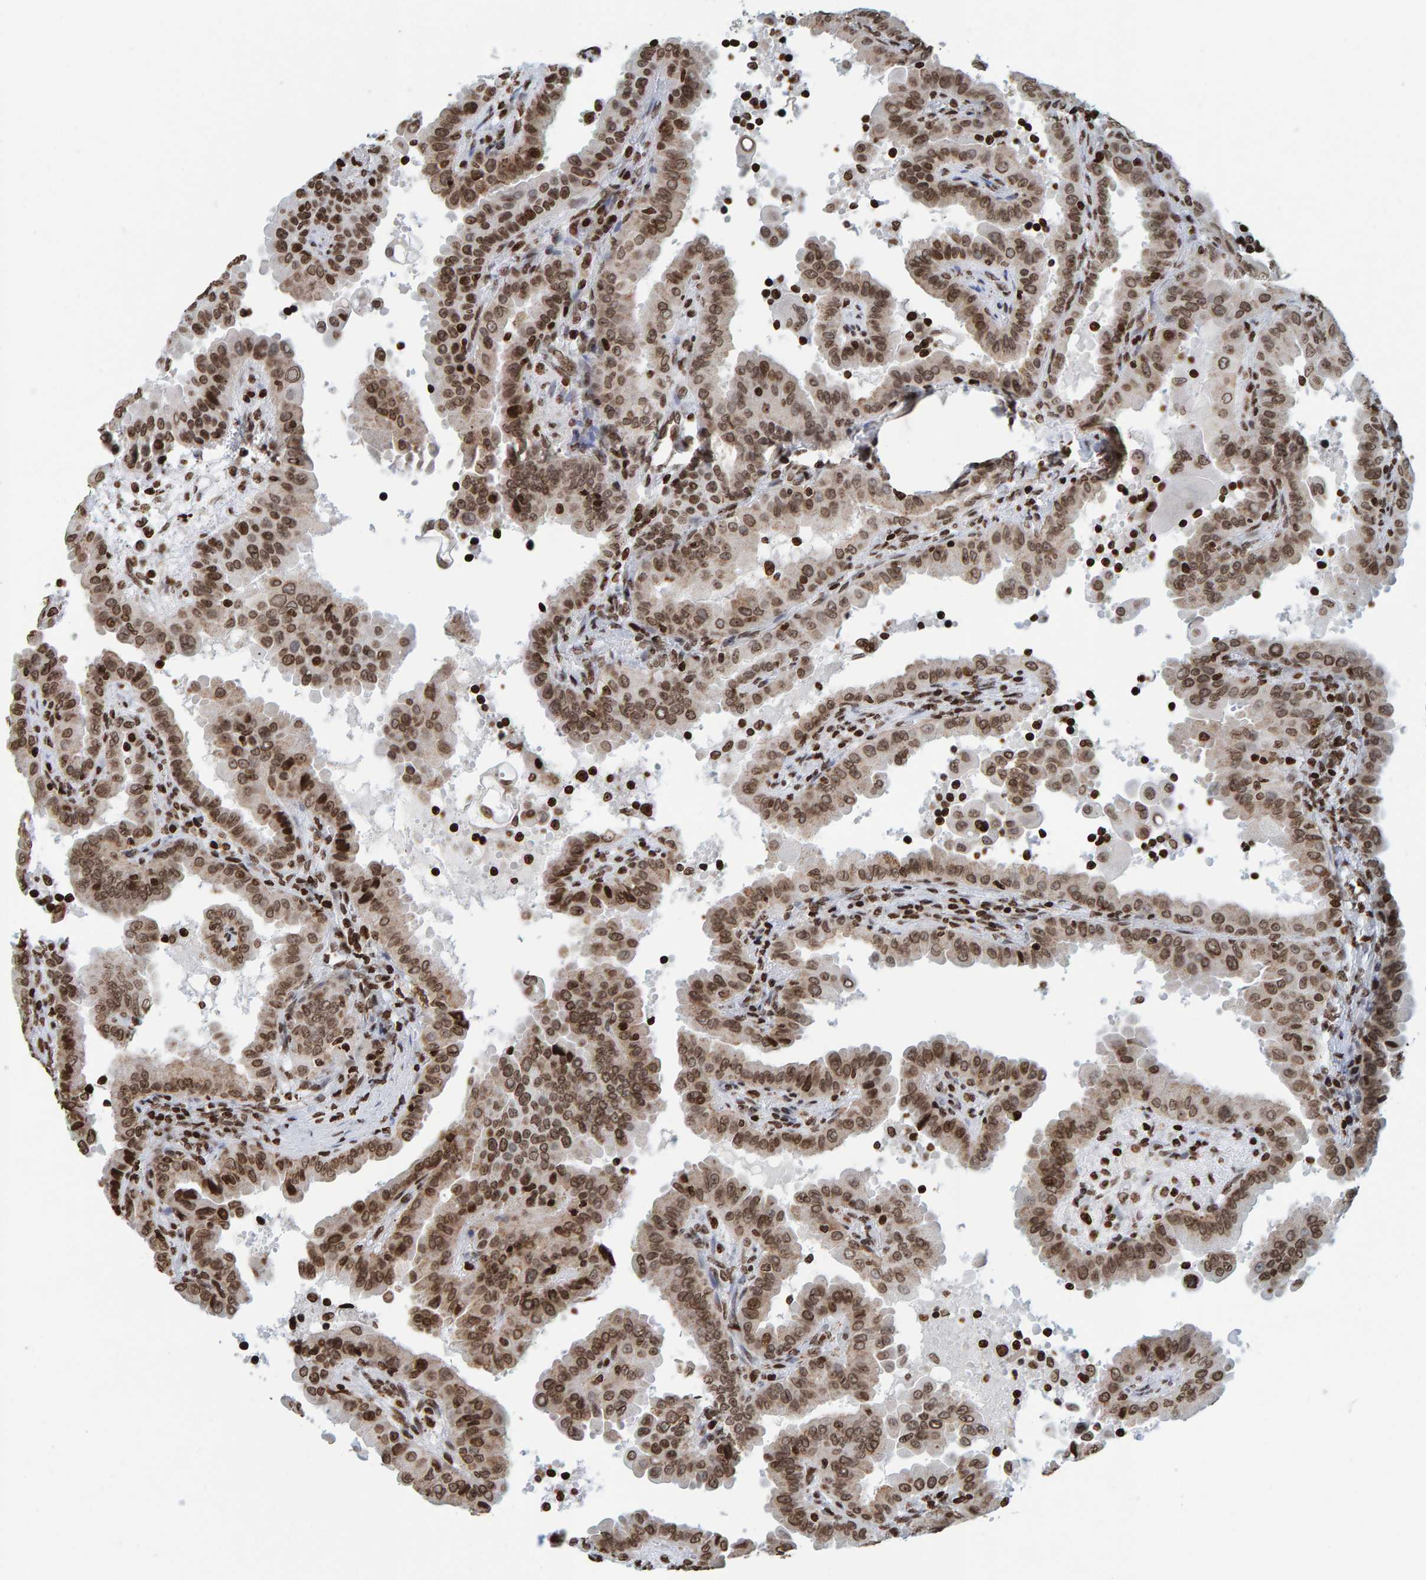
{"staining": {"intensity": "moderate", "quantity": ">75%", "location": "nuclear"}, "tissue": "thyroid cancer", "cell_type": "Tumor cells", "image_type": "cancer", "snomed": [{"axis": "morphology", "description": "Papillary adenocarcinoma, NOS"}, {"axis": "topography", "description": "Thyroid gland"}], "caption": "Immunohistochemical staining of thyroid cancer (papillary adenocarcinoma) exhibits medium levels of moderate nuclear protein staining in about >75% of tumor cells. Nuclei are stained in blue.", "gene": "BRF2", "patient": {"sex": "male", "age": 33}}